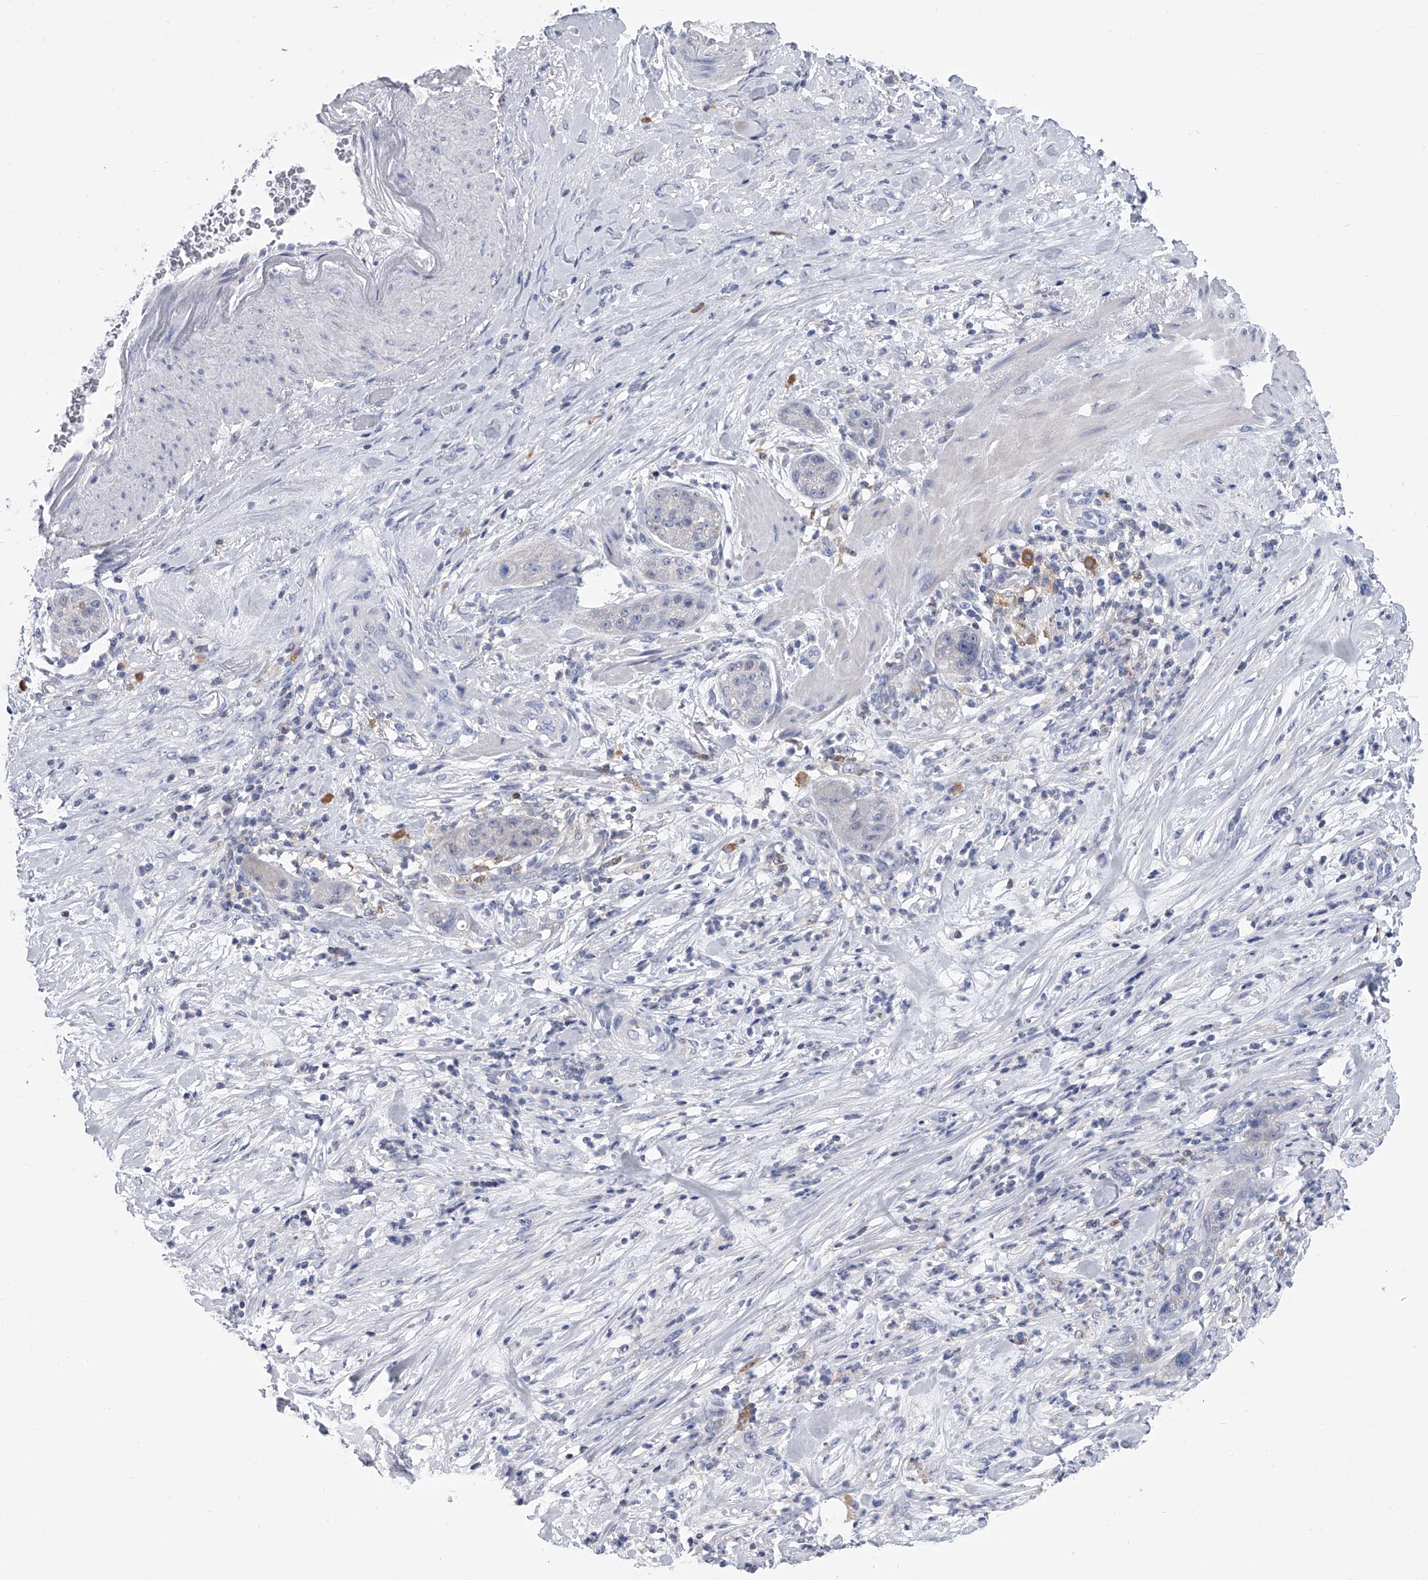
{"staining": {"intensity": "negative", "quantity": "none", "location": "none"}, "tissue": "pancreatic cancer", "cell_type": "Tumor cells", "image_type": "cancer", "snomed": [{"axis": "morphology", "description": "Adenocarcinoma, NOS"}, {"axis": "topography", "description": "Pancreas"}], "caption": "Immunohistochemical staining of adenocarcinoma (pancreatic) displays no significant positivity in tumor cells.", "gene": "SERPINB9", "patient": {"sex": "female", "age": 78}}